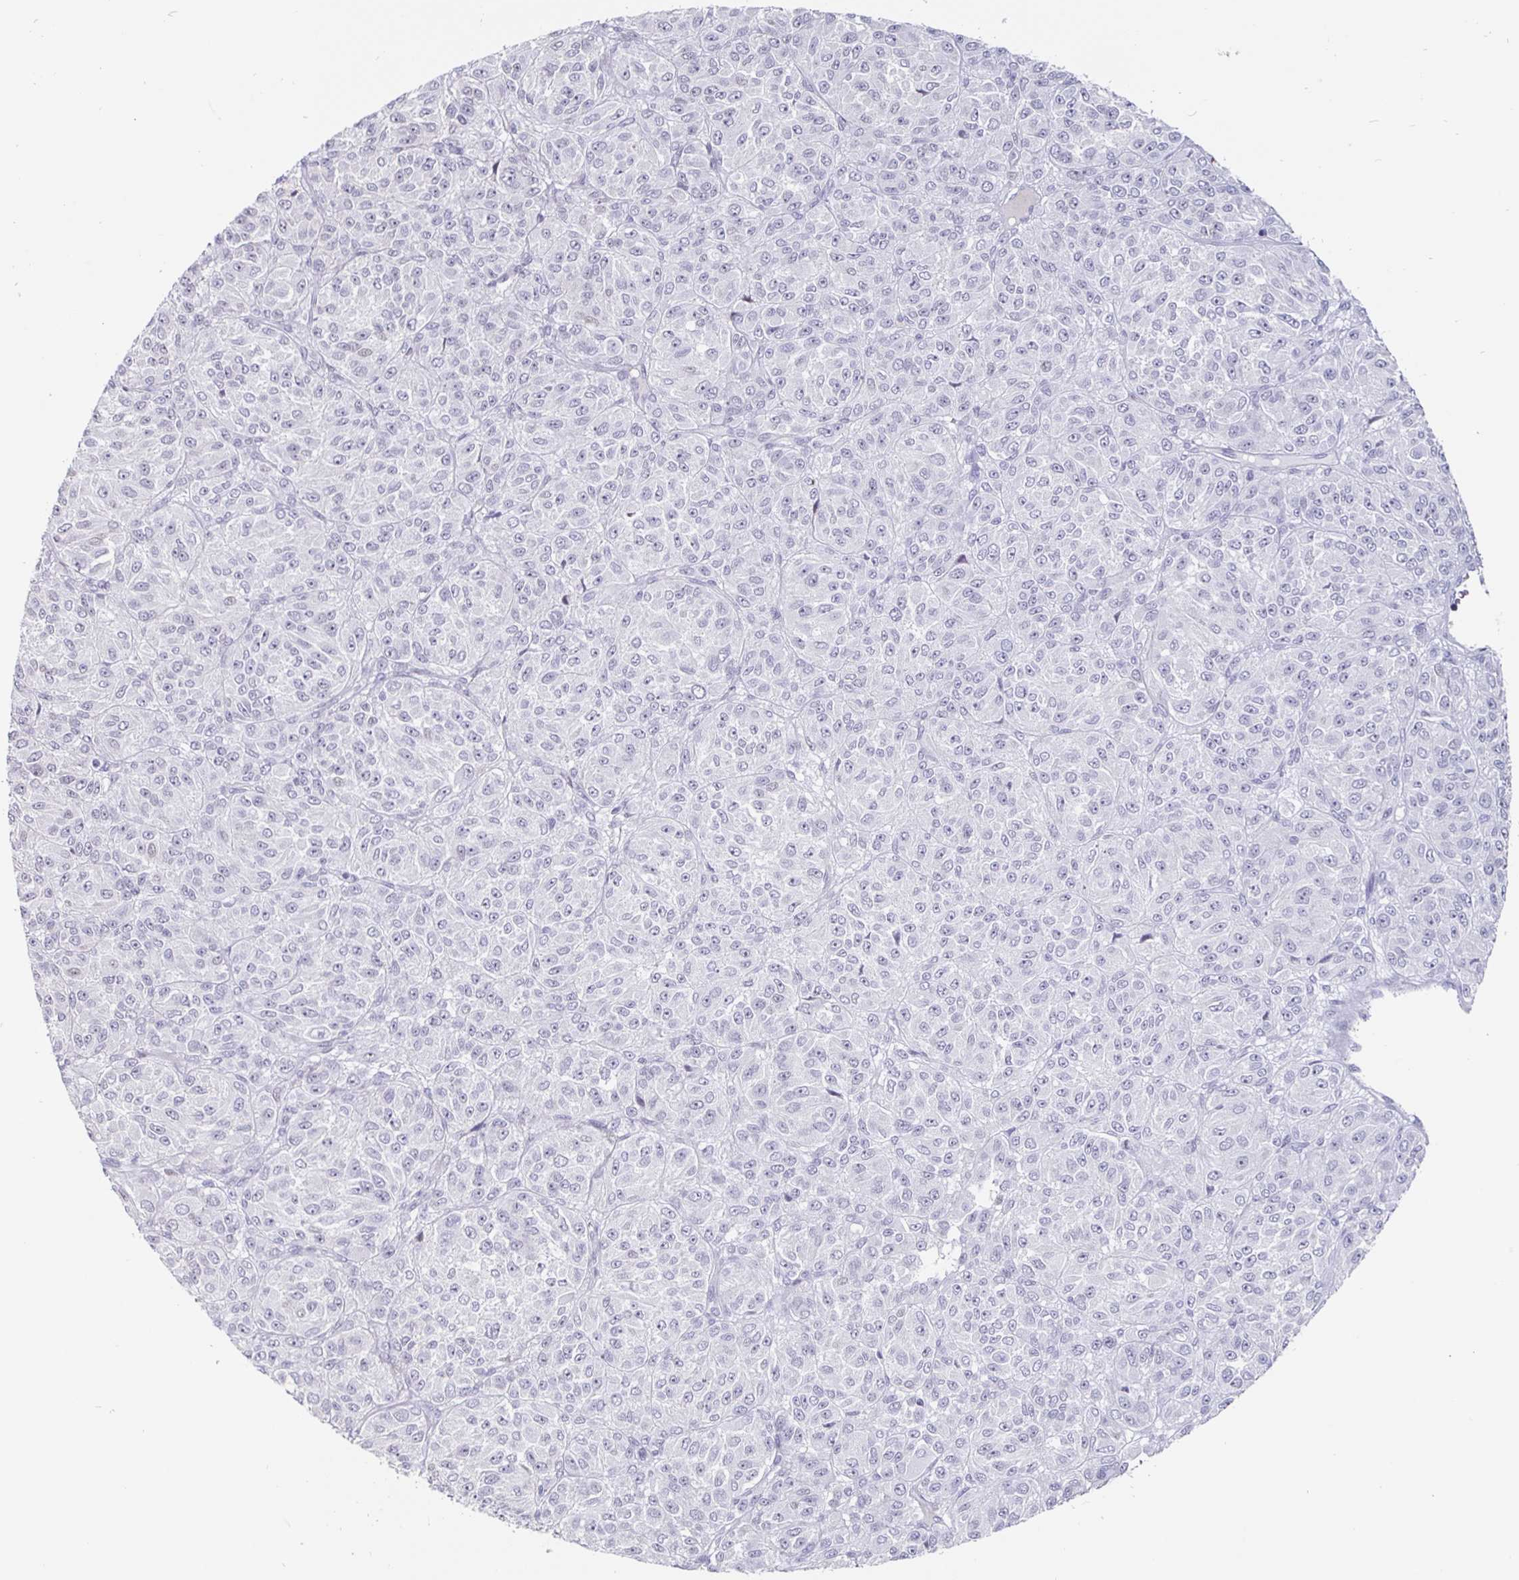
{"staining": {"intensity": "negative", "quantity": "none", "location": "none"}, "tissue": "melanoma", "cell_type": "Tumor cells", "image_type": "cancer", "snomed": [{"axis": "morphology", "description": "Malignant melanoma, Metastatic site"}, {"axis": "topography", "description": "Brain"}], "caption": "An image of melanoma stained for a protein shows no brown staining in tumor cells.", "gene": "OOSP2", "patient": {"sex": "female", "age": 56}}